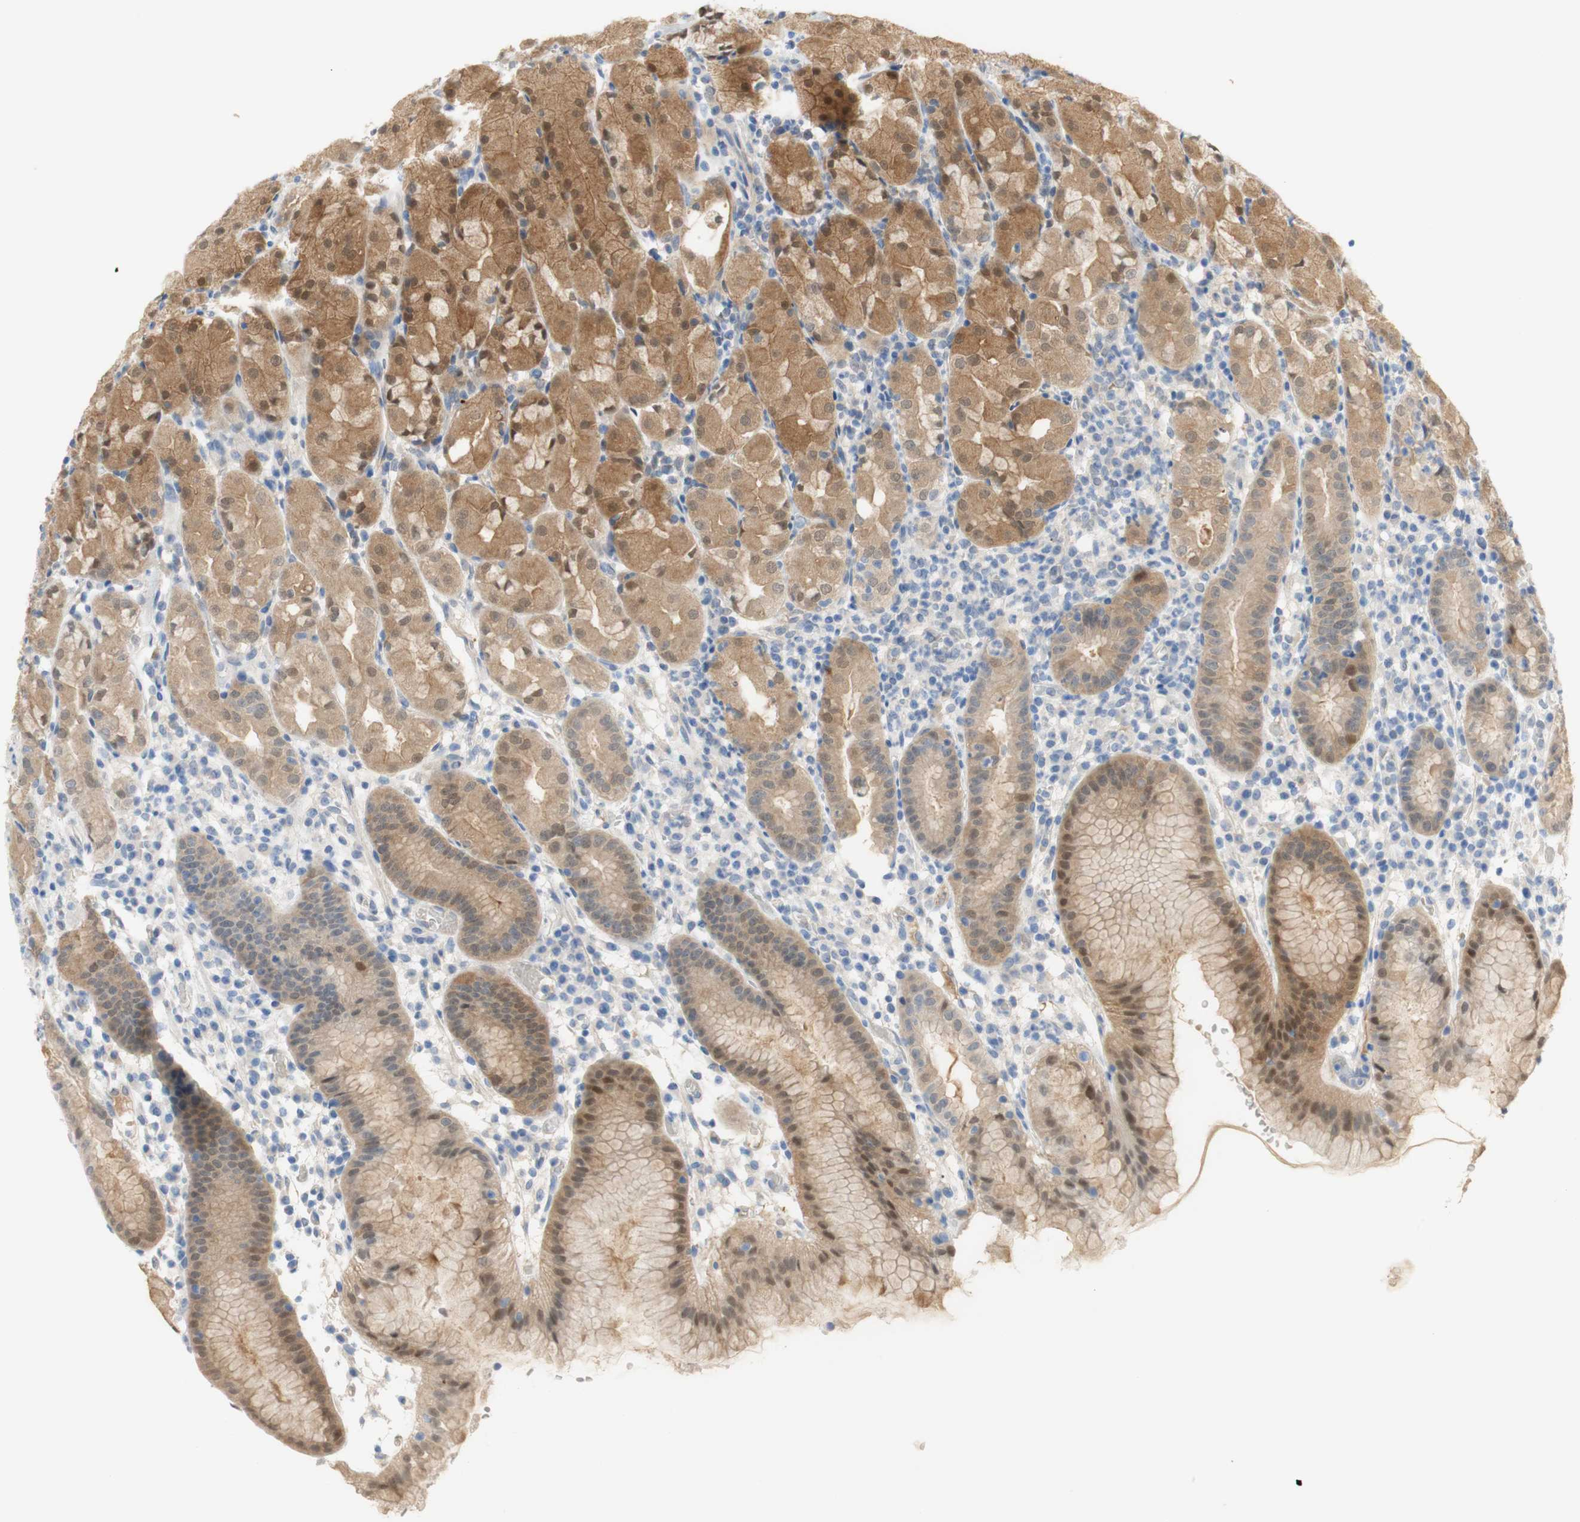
{"staining": {"intensity": "moderate", "quantity": ">75%", "location": "cytoplasmic/membranous,nuclear"}, "tissue": "stomach", "cell_type": "Glandular cells", "image_type": "normal", "snomed": [{"axis": "morphology", "description": "Normal tissue, NOS"}, {"axis": "topography", "description": "Stomach"}, {"axis": "topography", "description": "Stomach, lower"}], "caption": "This is an image of immunohistochemistry staining of benign stomach, which shows moderate expression in the cytoplasmic/membranous,nuclear of glandular cells.", "gene": "SELENBP1", "patient": {"sex": "female", "age": 75}}